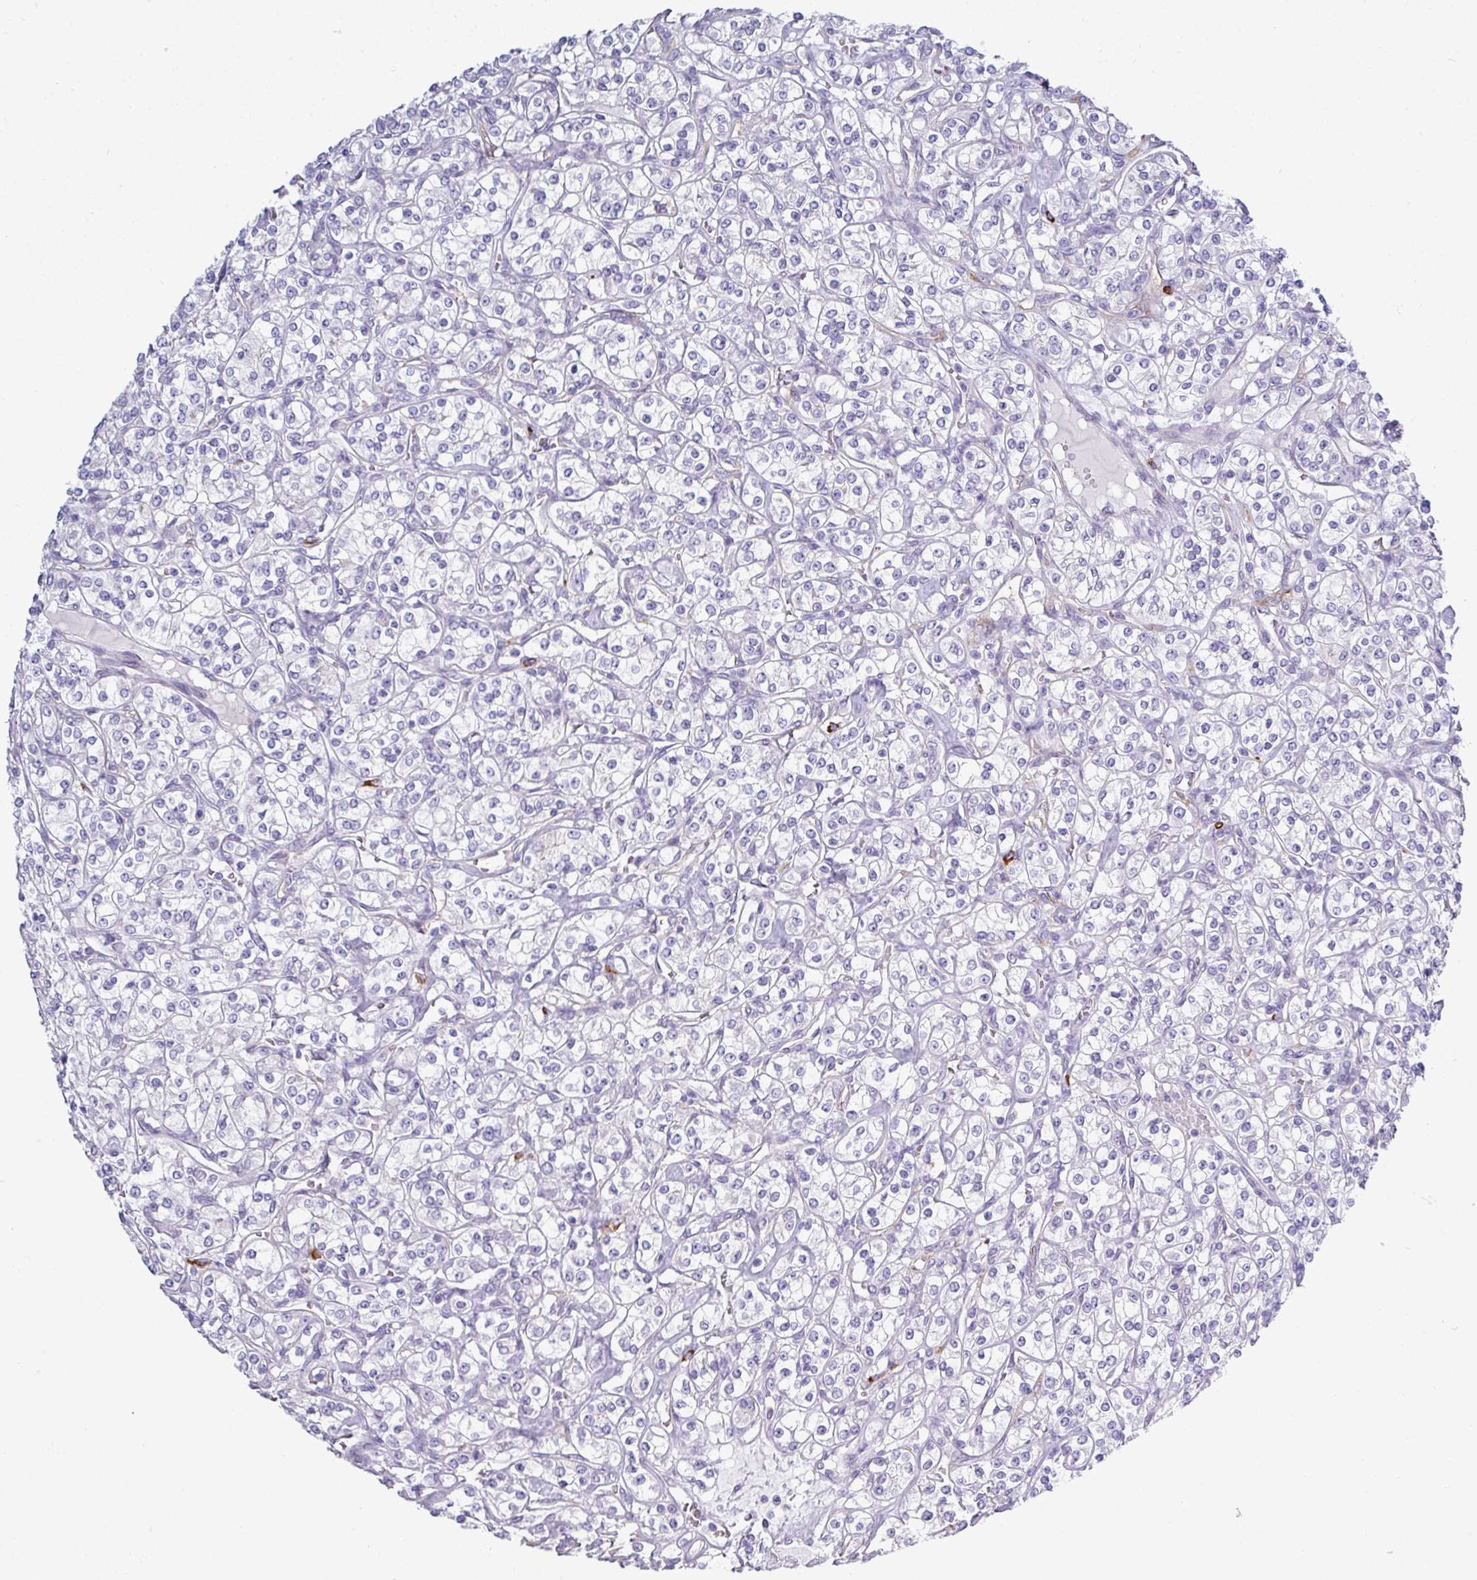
{"staining": {"intensity": "negative", "quantity": "none", "location": "none"}, "tissue": "renal cancer", "cell_type": "Tumor cells", "image_type": "cancer", "snomed": [{"axis": "morphology", "description": "Adenocarcinoma, NOS"}, {"axis": "topography", "description": "Kidney"}], "caption": "Immunohistochemical staining of human renal cancer exhibits no significant staining in tumor cells.", "gene": "ABCC5", "patient": {"sex": "male", "age": 77}}